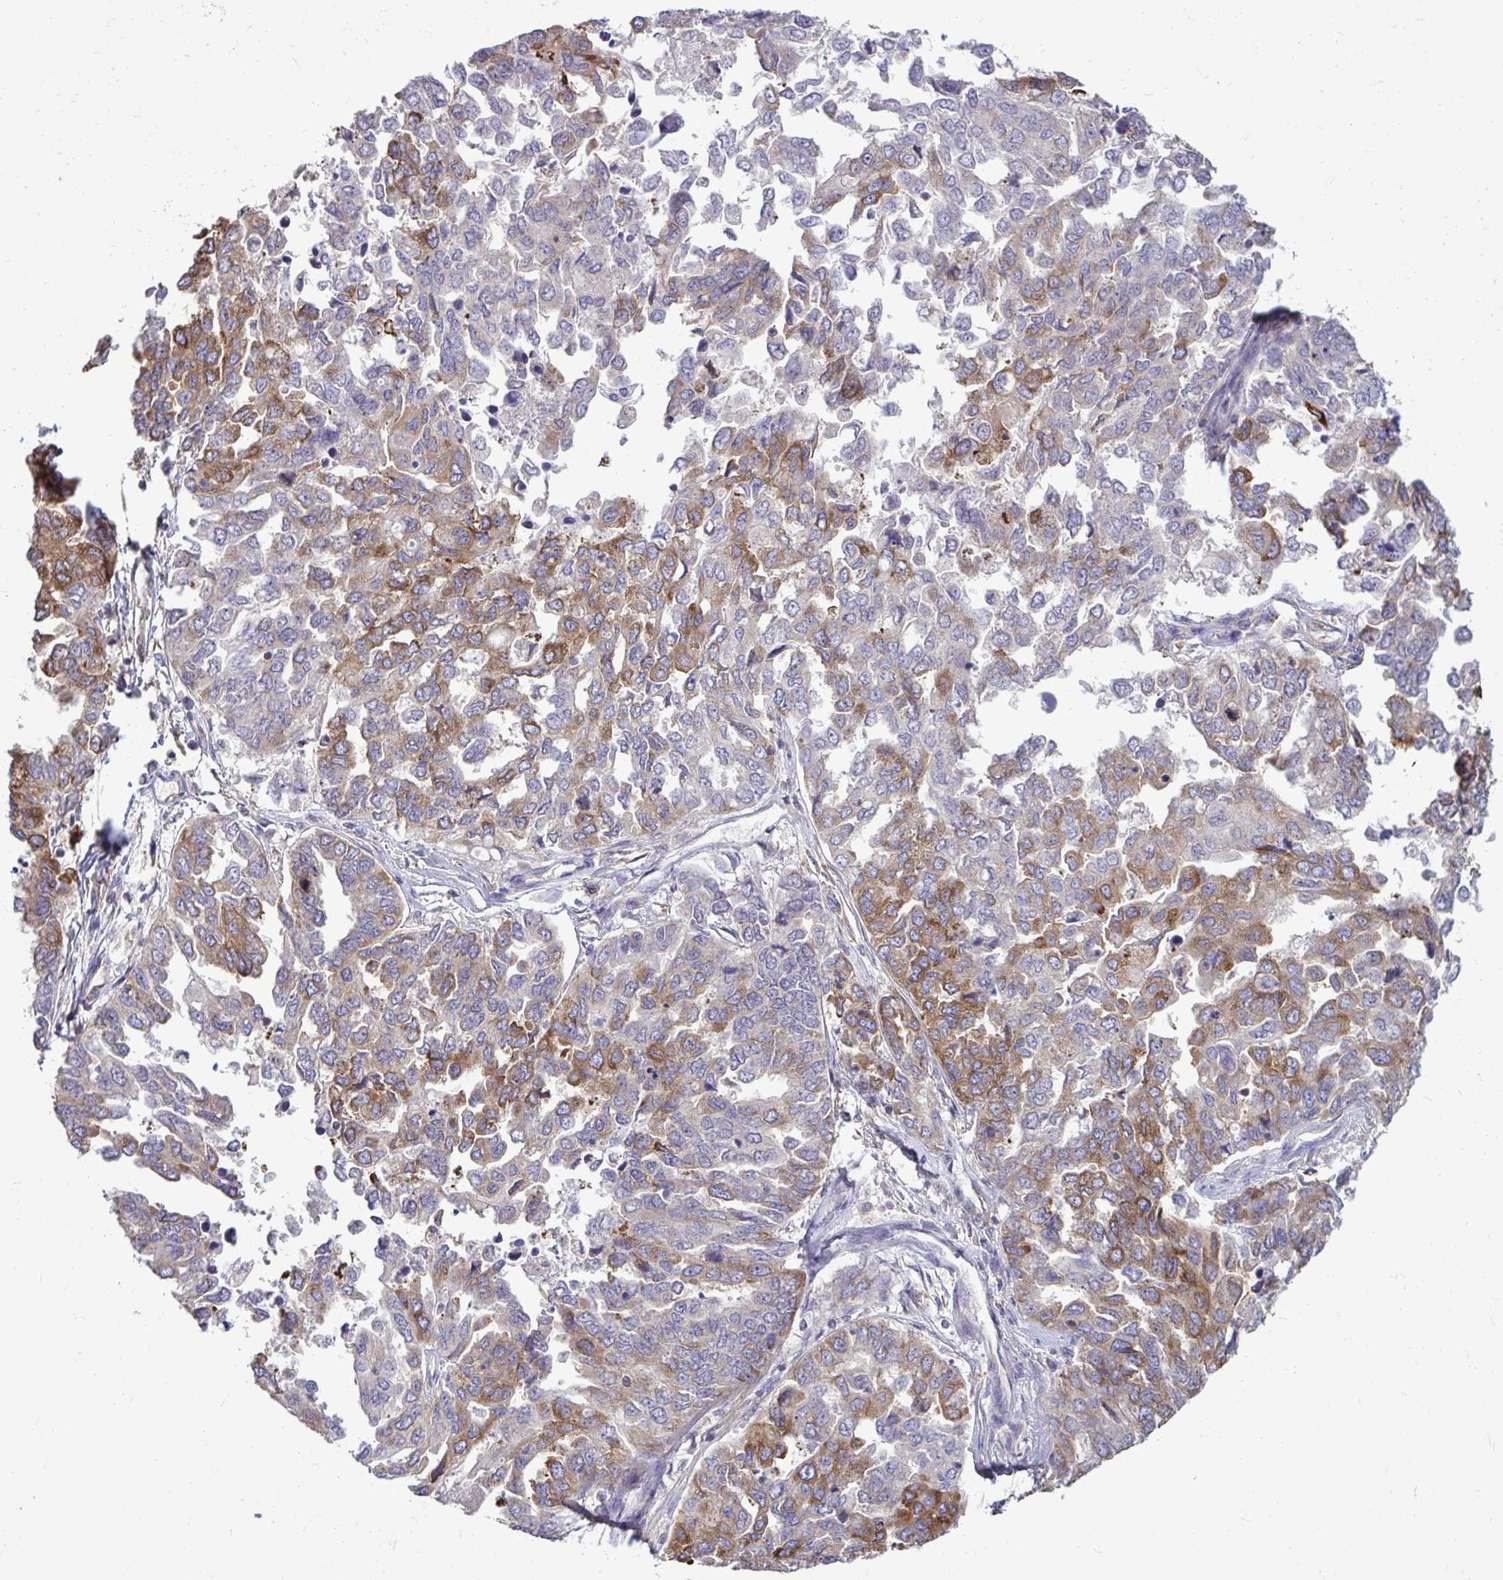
{"staining": {"intensity": "moderate", "quantity": "25%-75%", "location": "cytoplasmic/membranous"}, "tissue": "ovarian cancer", "cell_type": "Tumor cells", "image_type": "cancer", "snomed": [{"axis": "morphology", "description": "Cystadenocarcinoma, serous, NOS"}, {"axis": "topography", "description": "Ovary"}], "caption": "Protein staining of ovarian serous cystadenocarcinoma tissue demonstrates moderate cytoplasmic/membranous expression in about 25%-75% of tumor cells.", "gene": "FMR1", "patient": {"sex": "female", "age": 53}}